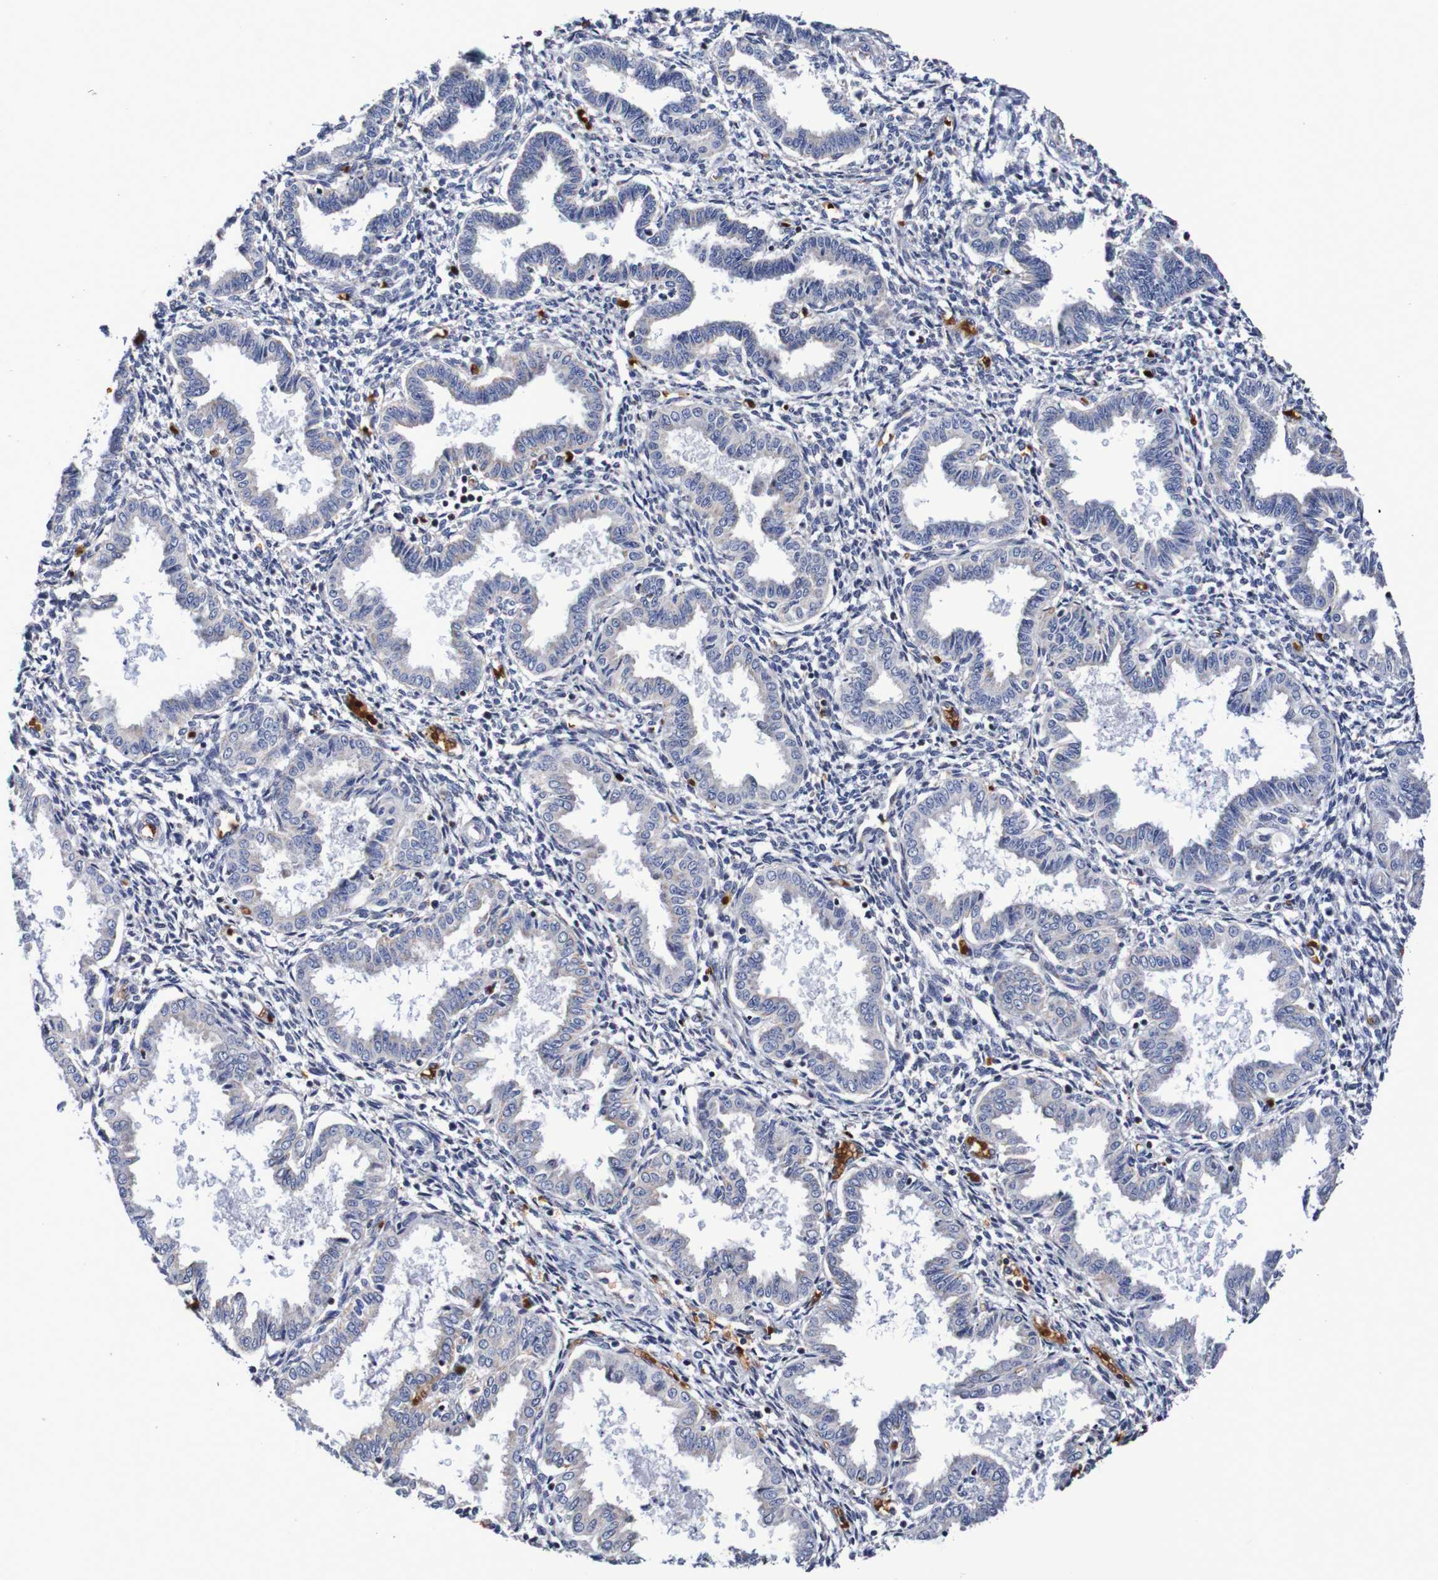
{"staining": {"intensity": "weak", "quantity": "25%-75%", "location": "cytoplasmic/membranous"}, "tissue": "endometrium", "cell_type": "Cells in endometrial stroma", "image_type": "normal", "snomed": [{"axis": "morphology", "description": "Normal tissue, NOS"}, {"axis": "topography", "description": "Endometrium"}], "caption": "Protein analysis of unremarkable endometrium displays weak cytoplasmic/membranous staining in about 25%-75% of cells in endometrial stroma. Nuclei are stained in blue.", "gene": "WNT4", "patient": {"sex": "female", "age": 33}}